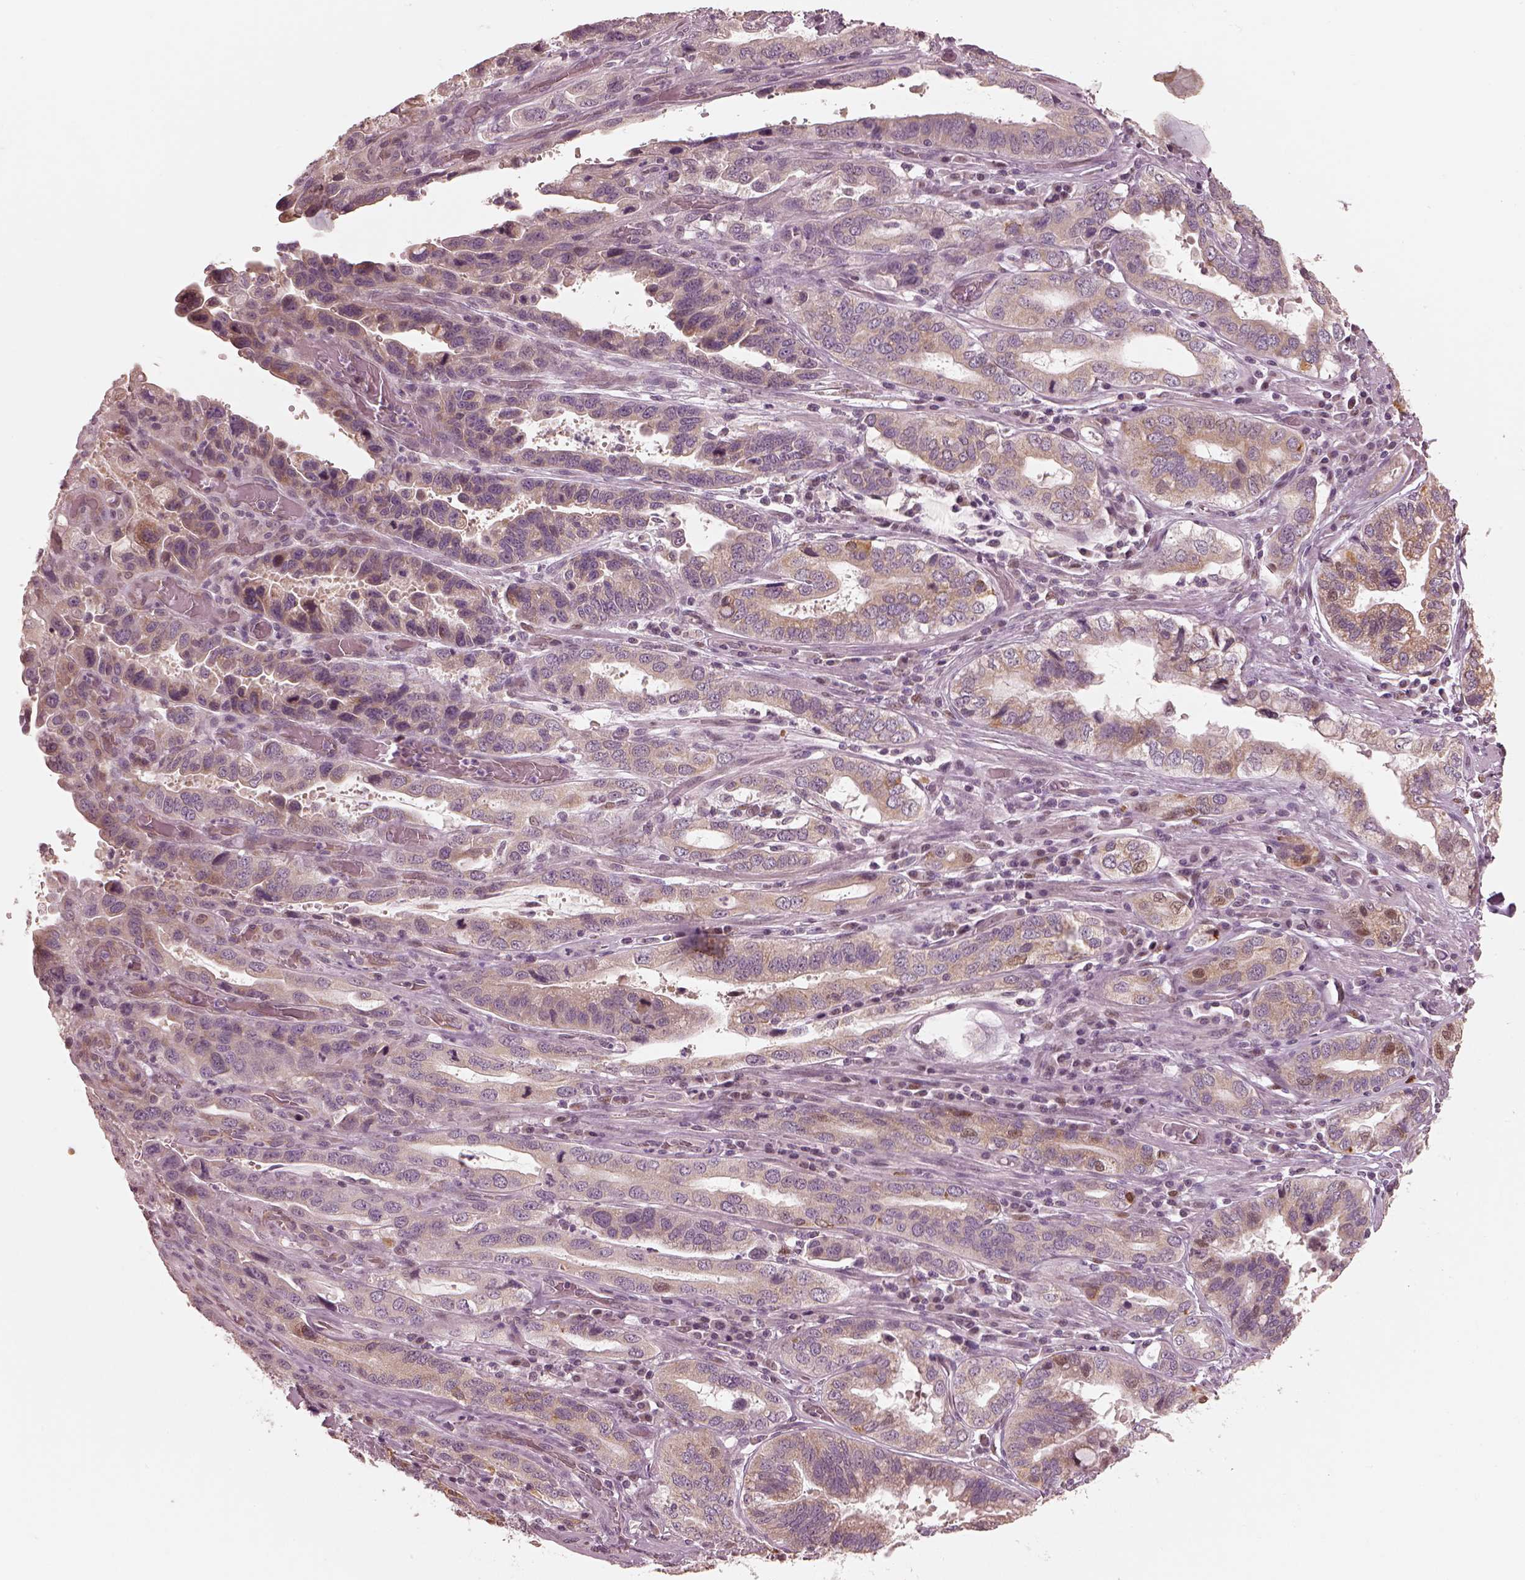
{"staining": {"intensity": "weak", "quantity": "<25%", "location": "cytoplasmic/membranous,nuclear"}, "tissue": "stomach cancer", "cell_type": "Tumor cells", "image_type": "cancer", "snomed": [{"axis": "morphology", "description": "Adenocarcinoma, NOS"}, {"axis": "topography", "description": "Stomach, lower"}], "caption": "IHC photomicrograph of neoplastic tissue: human adenocarcinoma (stomach) stained with DAB (3,3'-diaminobenzidine) displays no significant protein expression in tumor cells. (Stains: DAB (3,3'-diaminobenzidine) immunohistochemistry (IHC) with hematoxylin counter stain, Microscopy: brightfield microscopy at high magnification).", "gene": "IQCB1", "patient": {"sex": "female", "age": 76}}